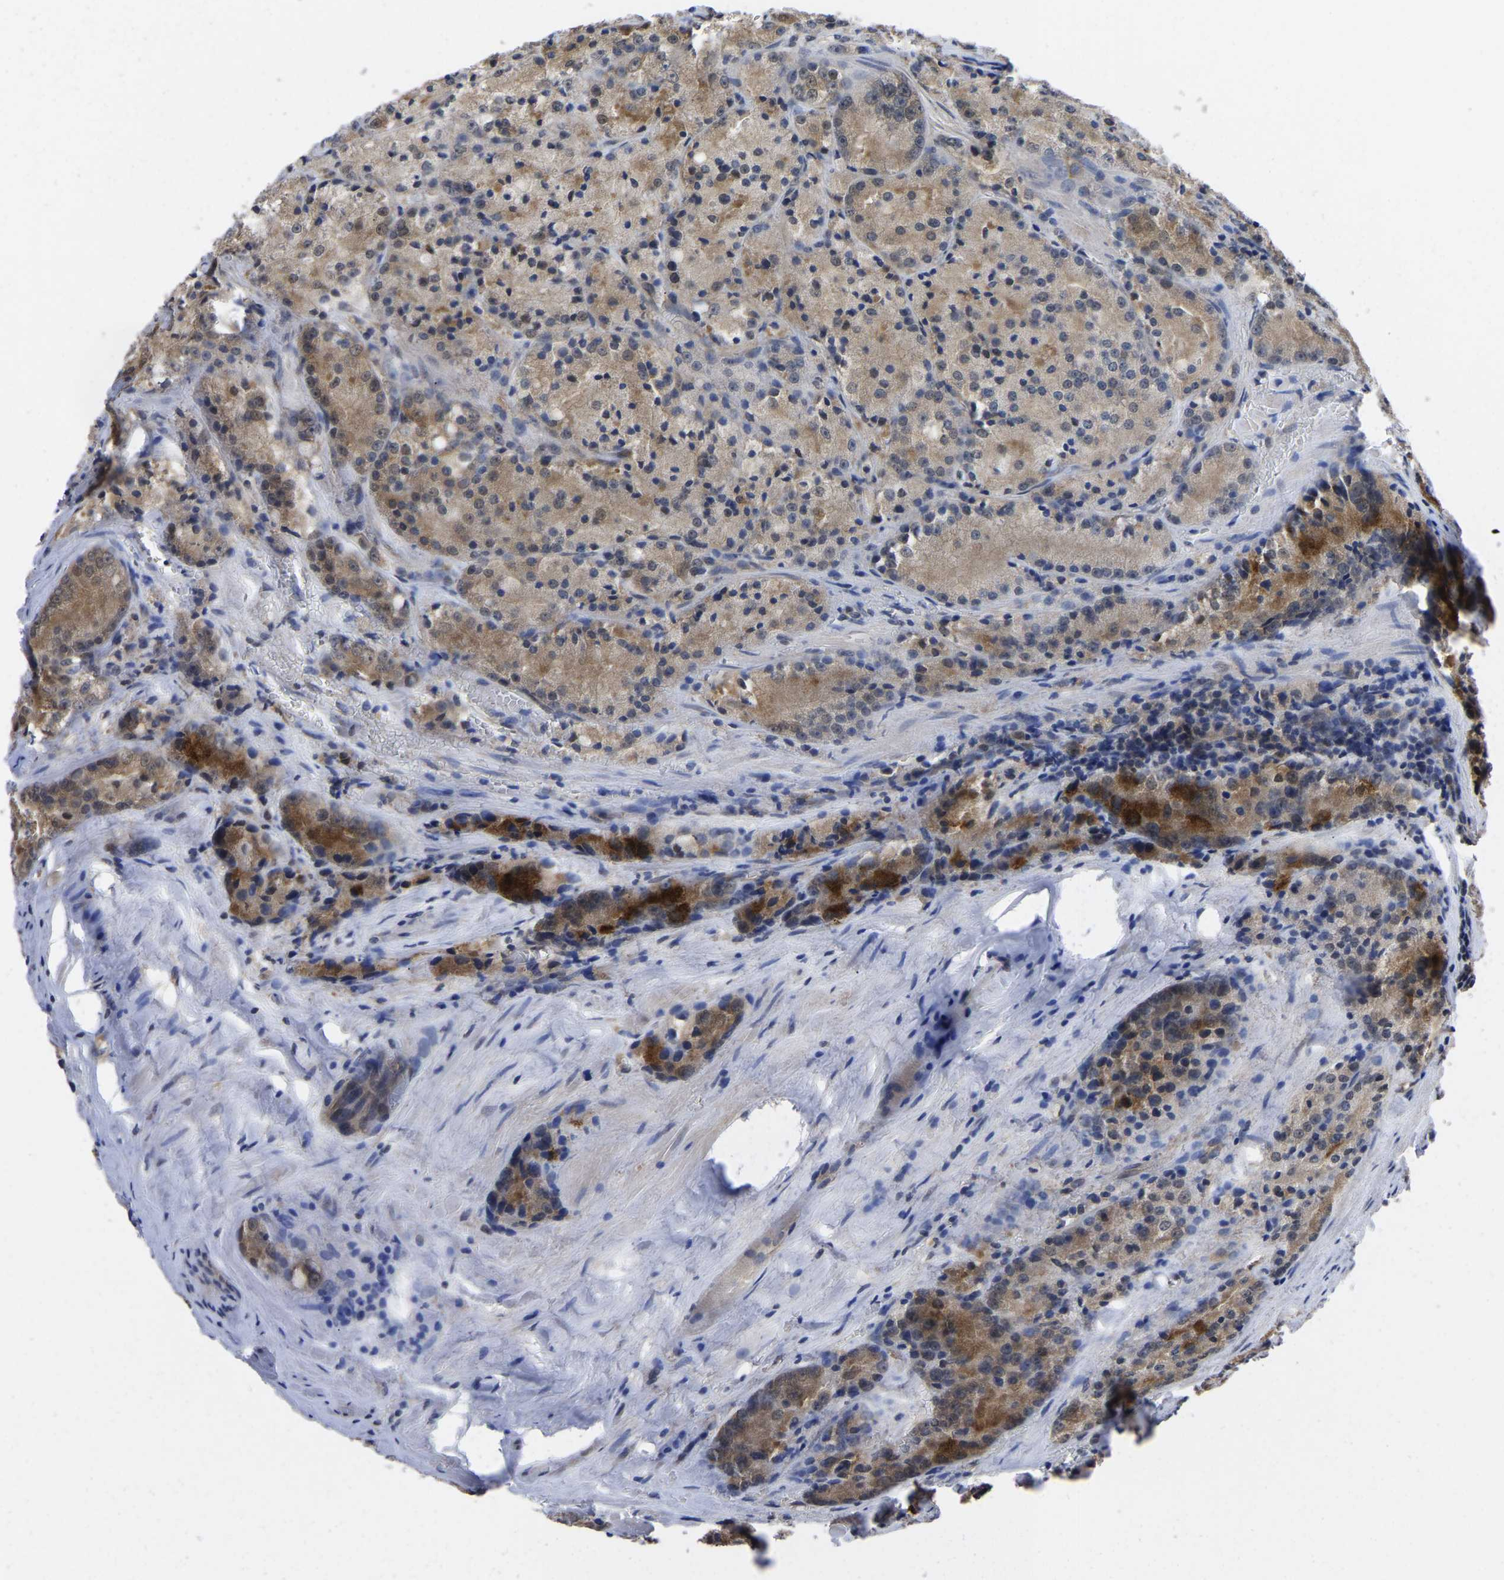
{"staining": {"intensity": "moderate", "quantity": ">75%", "location": "cytoplasmic/membranous,nuclear"}, "tissue": "prostate cancer", "cell_type": "Tumor cells", "image_type": "cancer", "snomed": [{"axis": "morphology", "description": "Adenocarcinoma, Low grade"}, {"axis": "topography", "description": "Prostate"}], "caption": "Immunohistochemistry (IHC) (DAB) staining of low-grade adenocarcinoma (prostate) reveals moderate cytoplasmic/membranous and nuclear protein positivity in approximately >75% of tumor cells. (DAB (3,3'-diaminobenzidine) IHC with brightfield microscopy, high magnification).", "gene": "MCOLN2", "patient": {"sex": "male", "age": 64}}